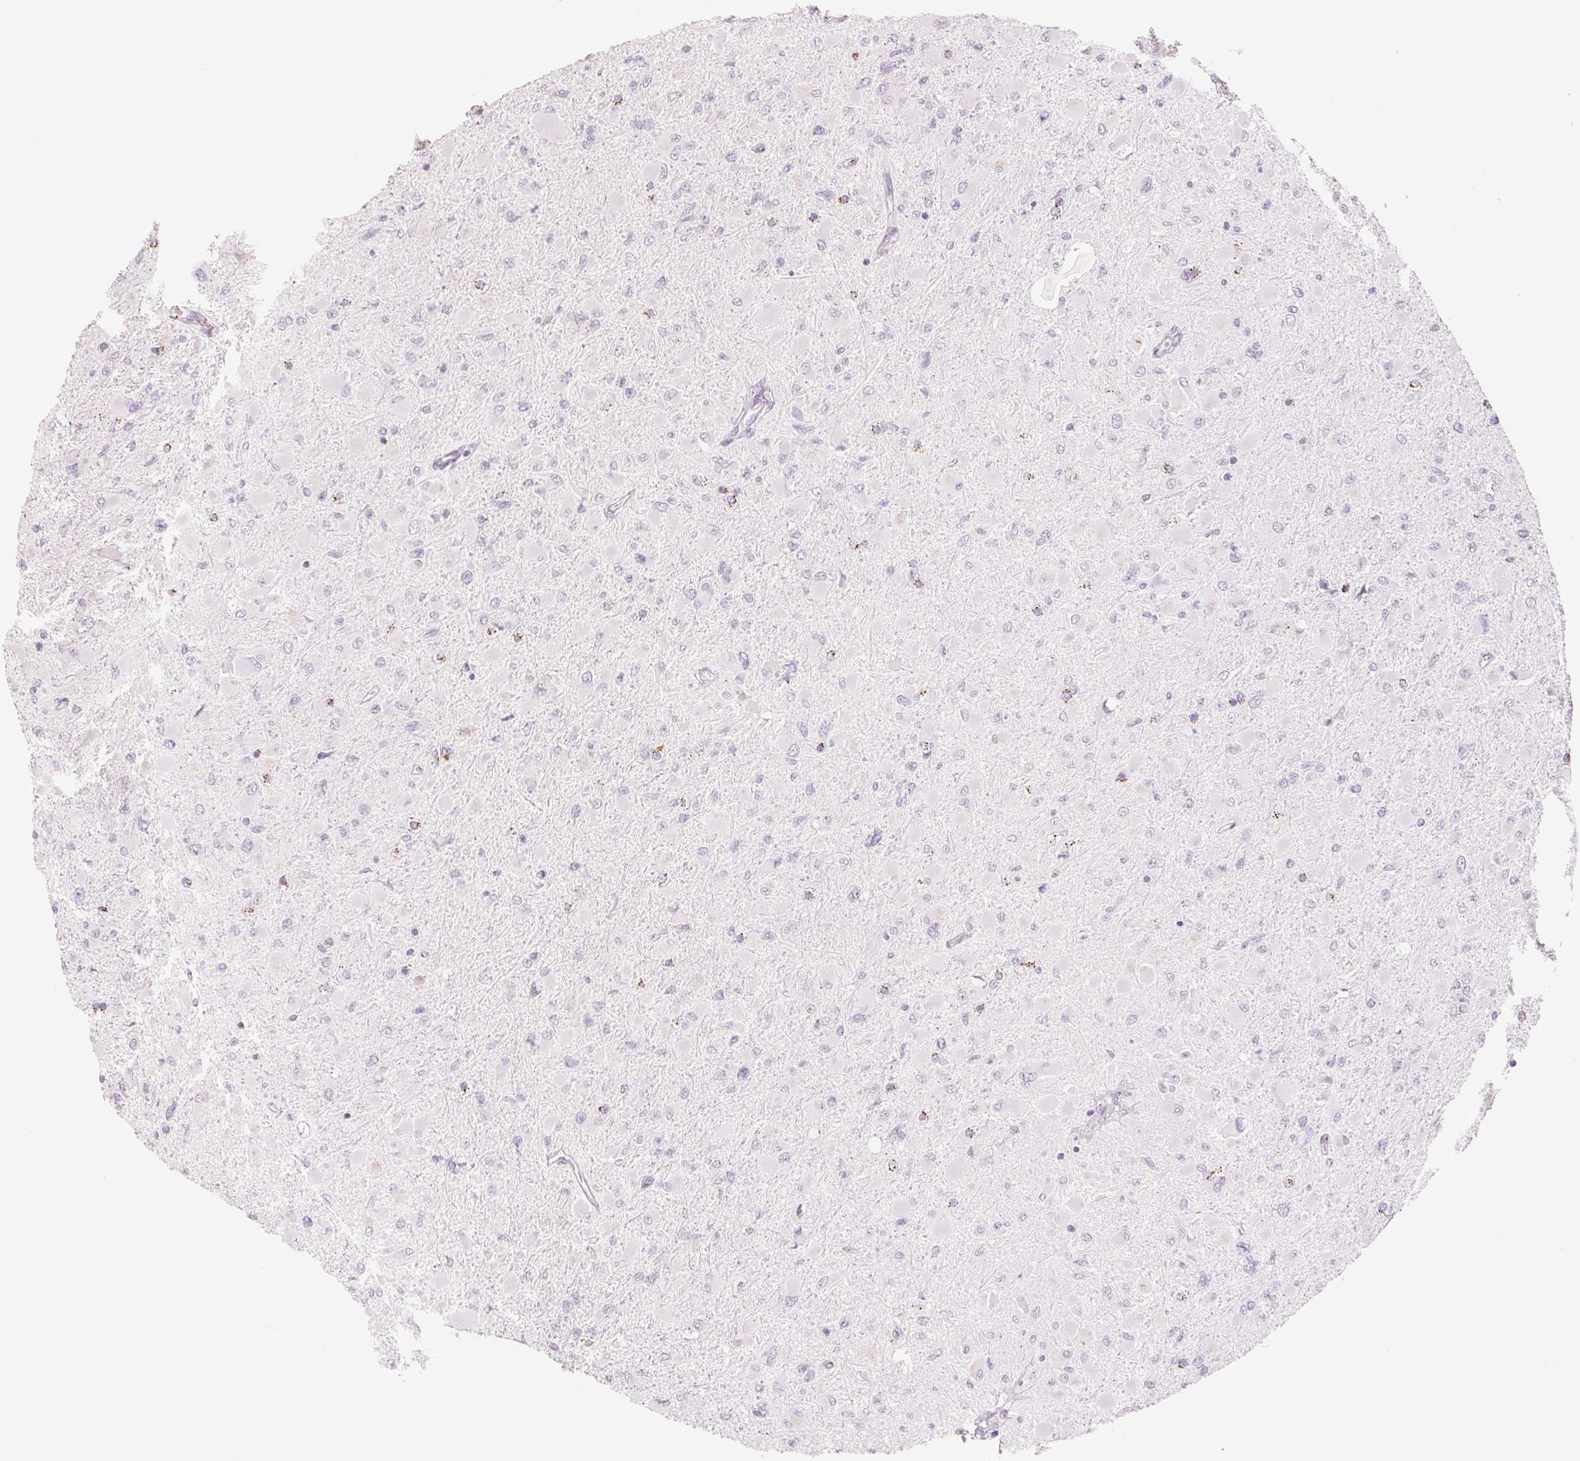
{"staining": {"intensity": "moderate", "quantity": "<25%", "location": "cytoplasmic/membranous"}, "tissue": "glioma", "cell_type": "Tumor cells", "image_type": "cancer", "snomed": [{"axis": "morphology", "description": "Glioma, malignant, High grade"}, {"axis": "topography", "description": "Cerebral cortex"}], "caption": "A low amount of moderate cytoplasmic/membranous staining is identified in approximately <25% of tumor cells in high-grade glioma (malignant) tissue.", "gene": "GALNT7", "patient": {"sex": "female", "age": 36}}